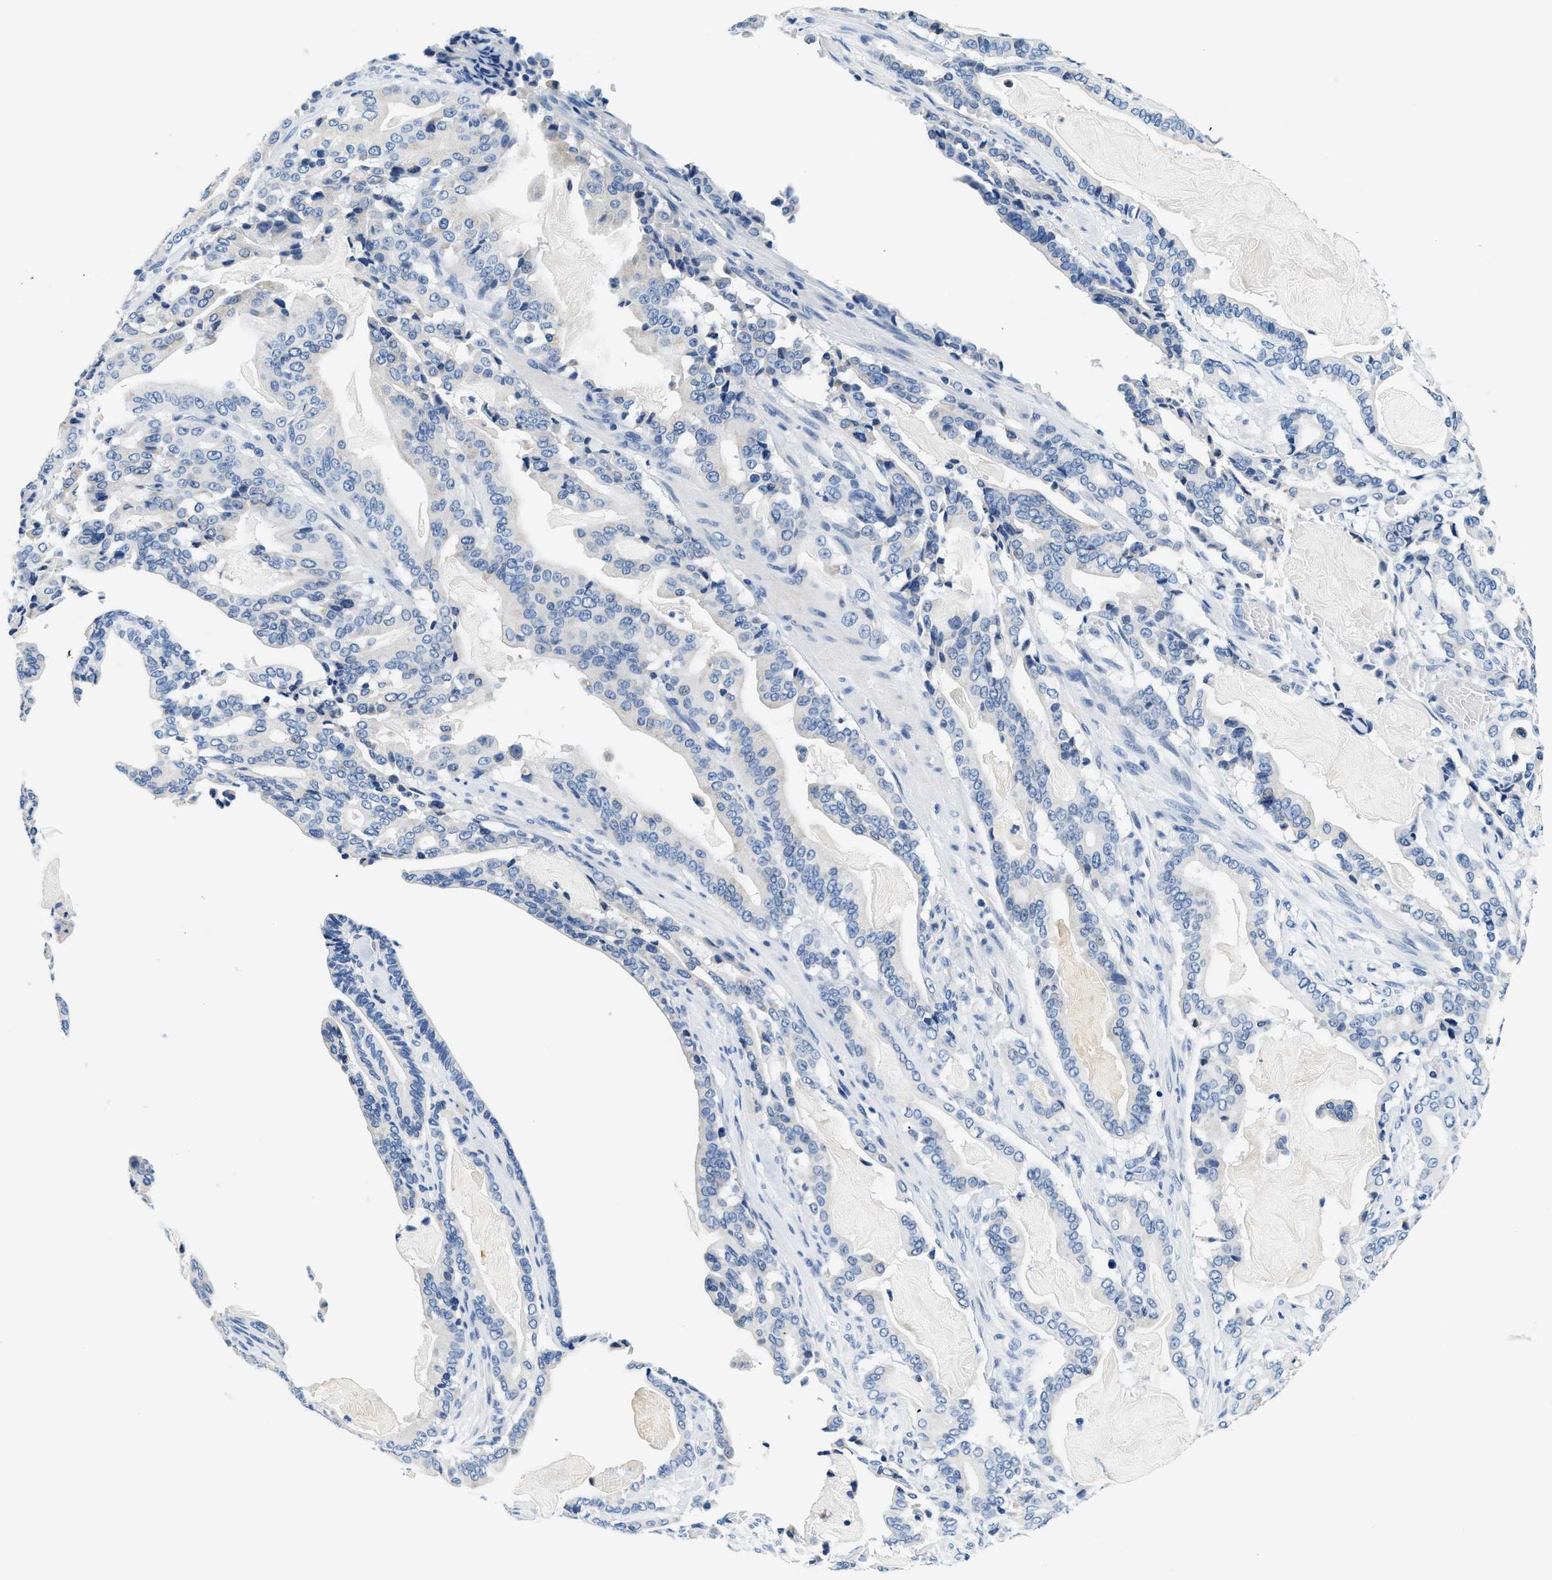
{"staining": {"intensity": "negative", "quantity": "none", "location": "none"}, "tissue": "pancreatic cancer", "cell_type": "Tumor cells", "image_type": "cancer", "snomed": [{"axis": "morphology", "description": "Adenocarcinoma, NOS"}, {"axis": "topography", "description": "Pancreas"}], "caption": "Pancreatic adenocarcinoma stained for a protein using IHC exhibits no positivity tumor cells.", "gene": "GSTM3", "patient": {"sex": "male", "age": 63}}